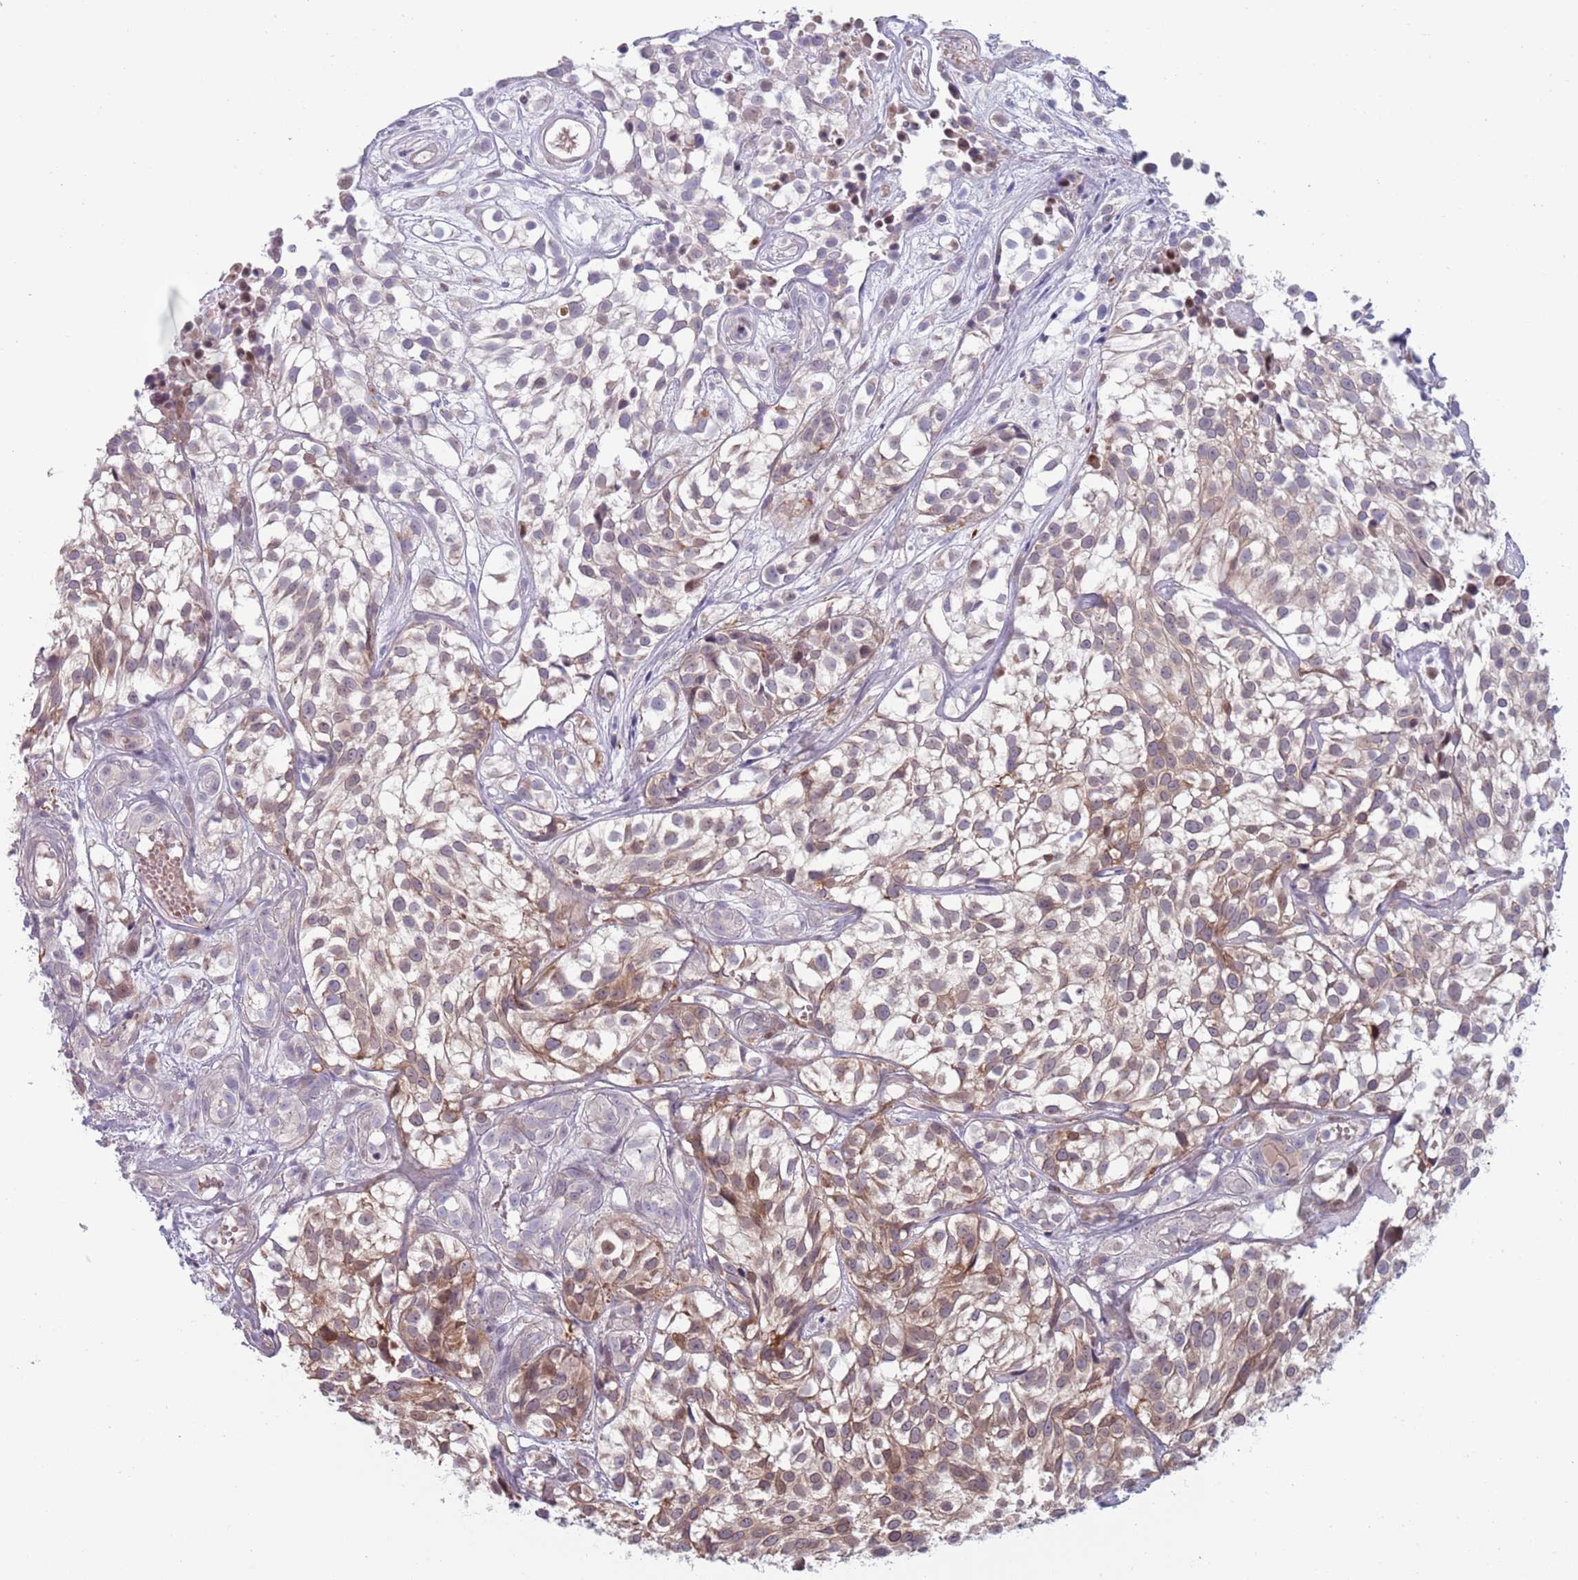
{"staining": {"intensity": "weak", "quantity": "<25%", "location": "cytoplasmic/membranous"}, "tissue": "urothelial cancer", "cell_type": "Tumor cells", "image_type": "cancer", "snomed": [{"axis": "morphology", "description": "Urothelial carcinoma, High grade"}, {"axis": "topography", "description": "Urinary bladder"}], "caption": "DAB immunohistochemical staining of high-grade urothelial carcinoma shows no significant staining in tumor cells.", "gene": "CLNS1A", "patient": {"sex": "male", "age": 56}}